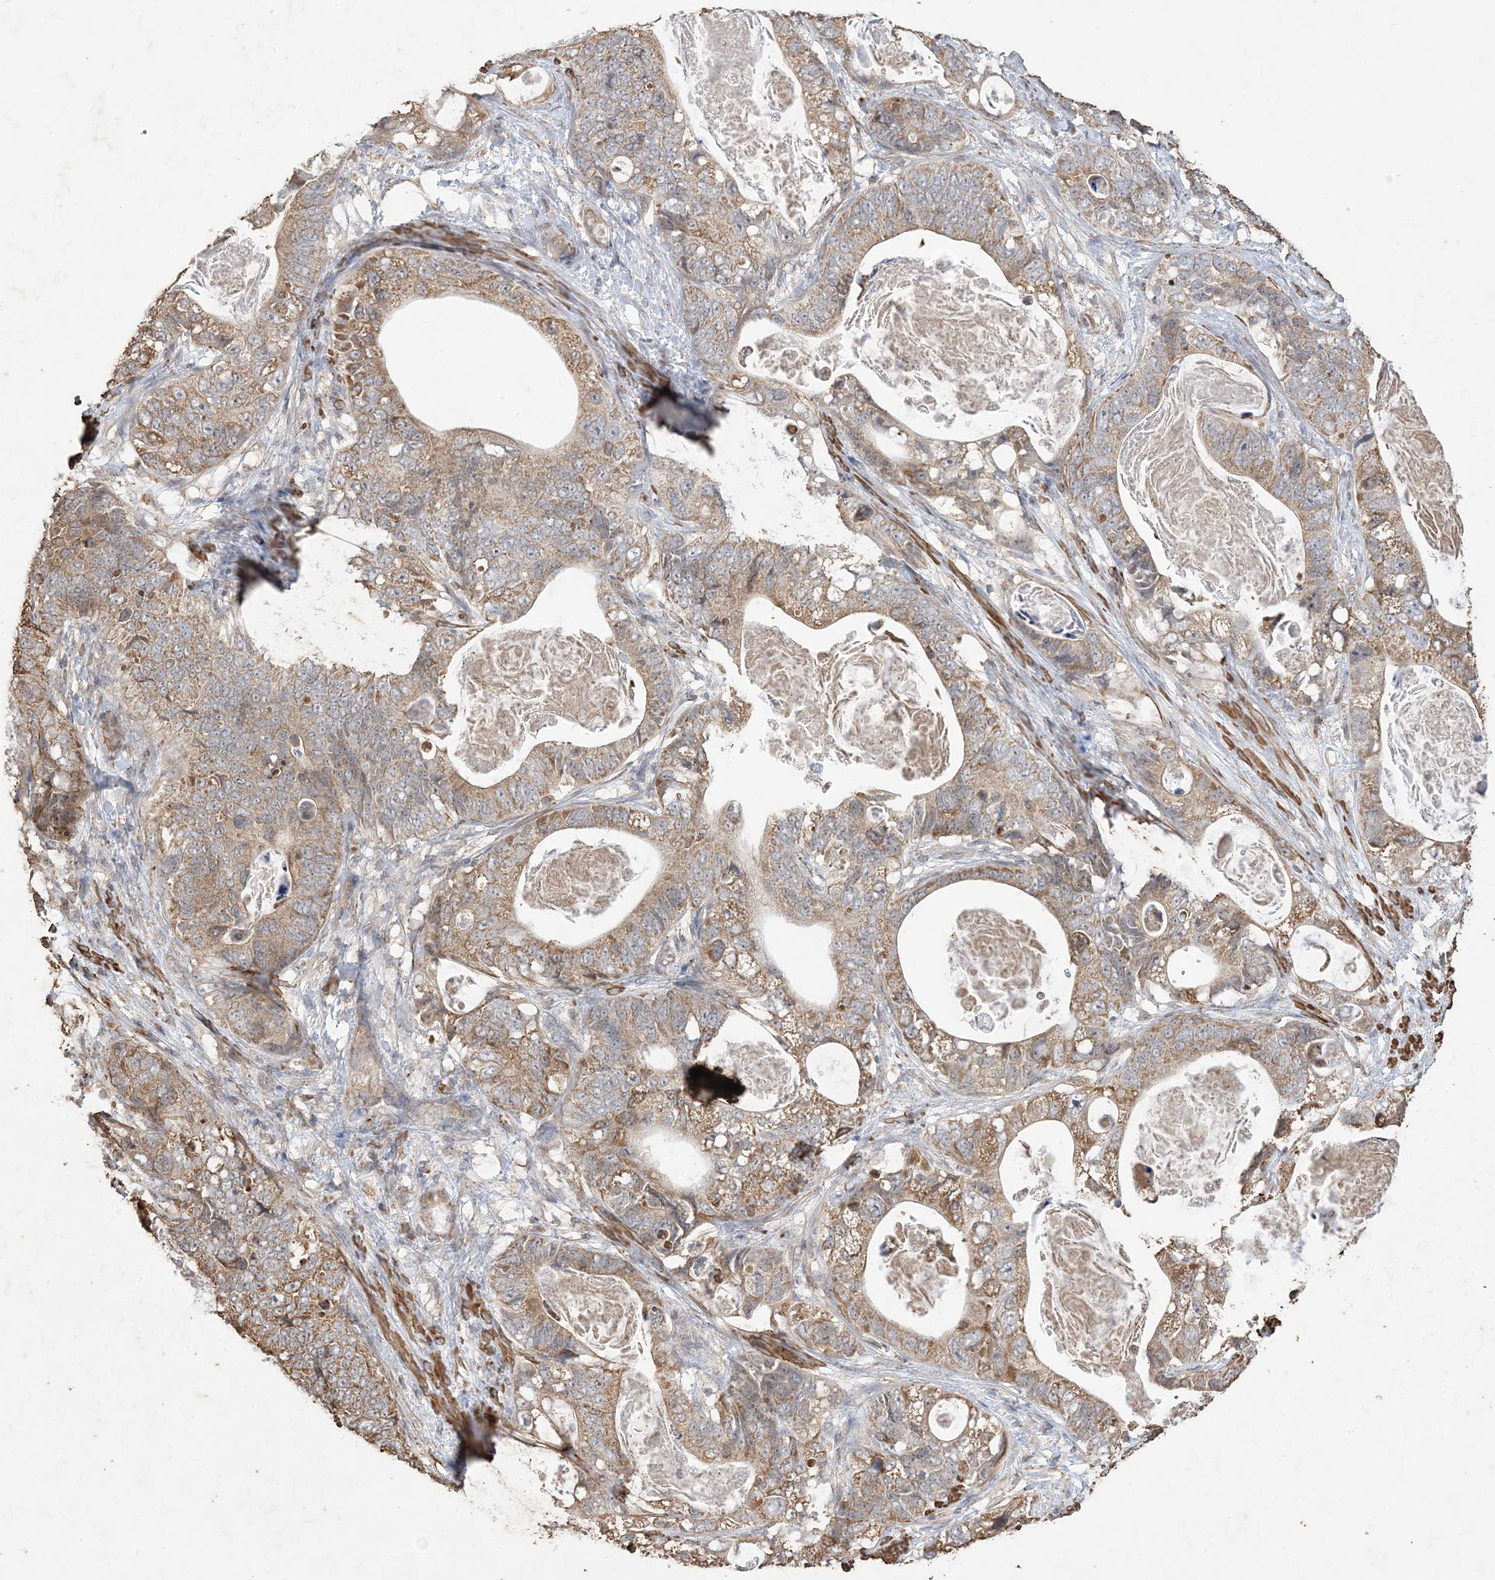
{"staining": {"intensity": "moderate", "quantity": ">75%", "location": "cytoplasmic/membranous"}, "tissue": "stomach cancer", "cell_type": "Tumor cells", "image_type": "cancer", "snomed": [{"axis": "morphology", "description": "Normal tissue, NOS"}, {"axis": "morphology", "description": "Adenocarcinoma, NOS"}, {"axis": "topography", "description": "Stomach"}], "caption": "Protein expression analysis of stomach cancer (adenocarcinoma) exhibits moderate cytoplasmic/membranous expression in about >75% of tumor cells.", "gene": "HPS4", "patient": {"sex": "female", "age": 89}}